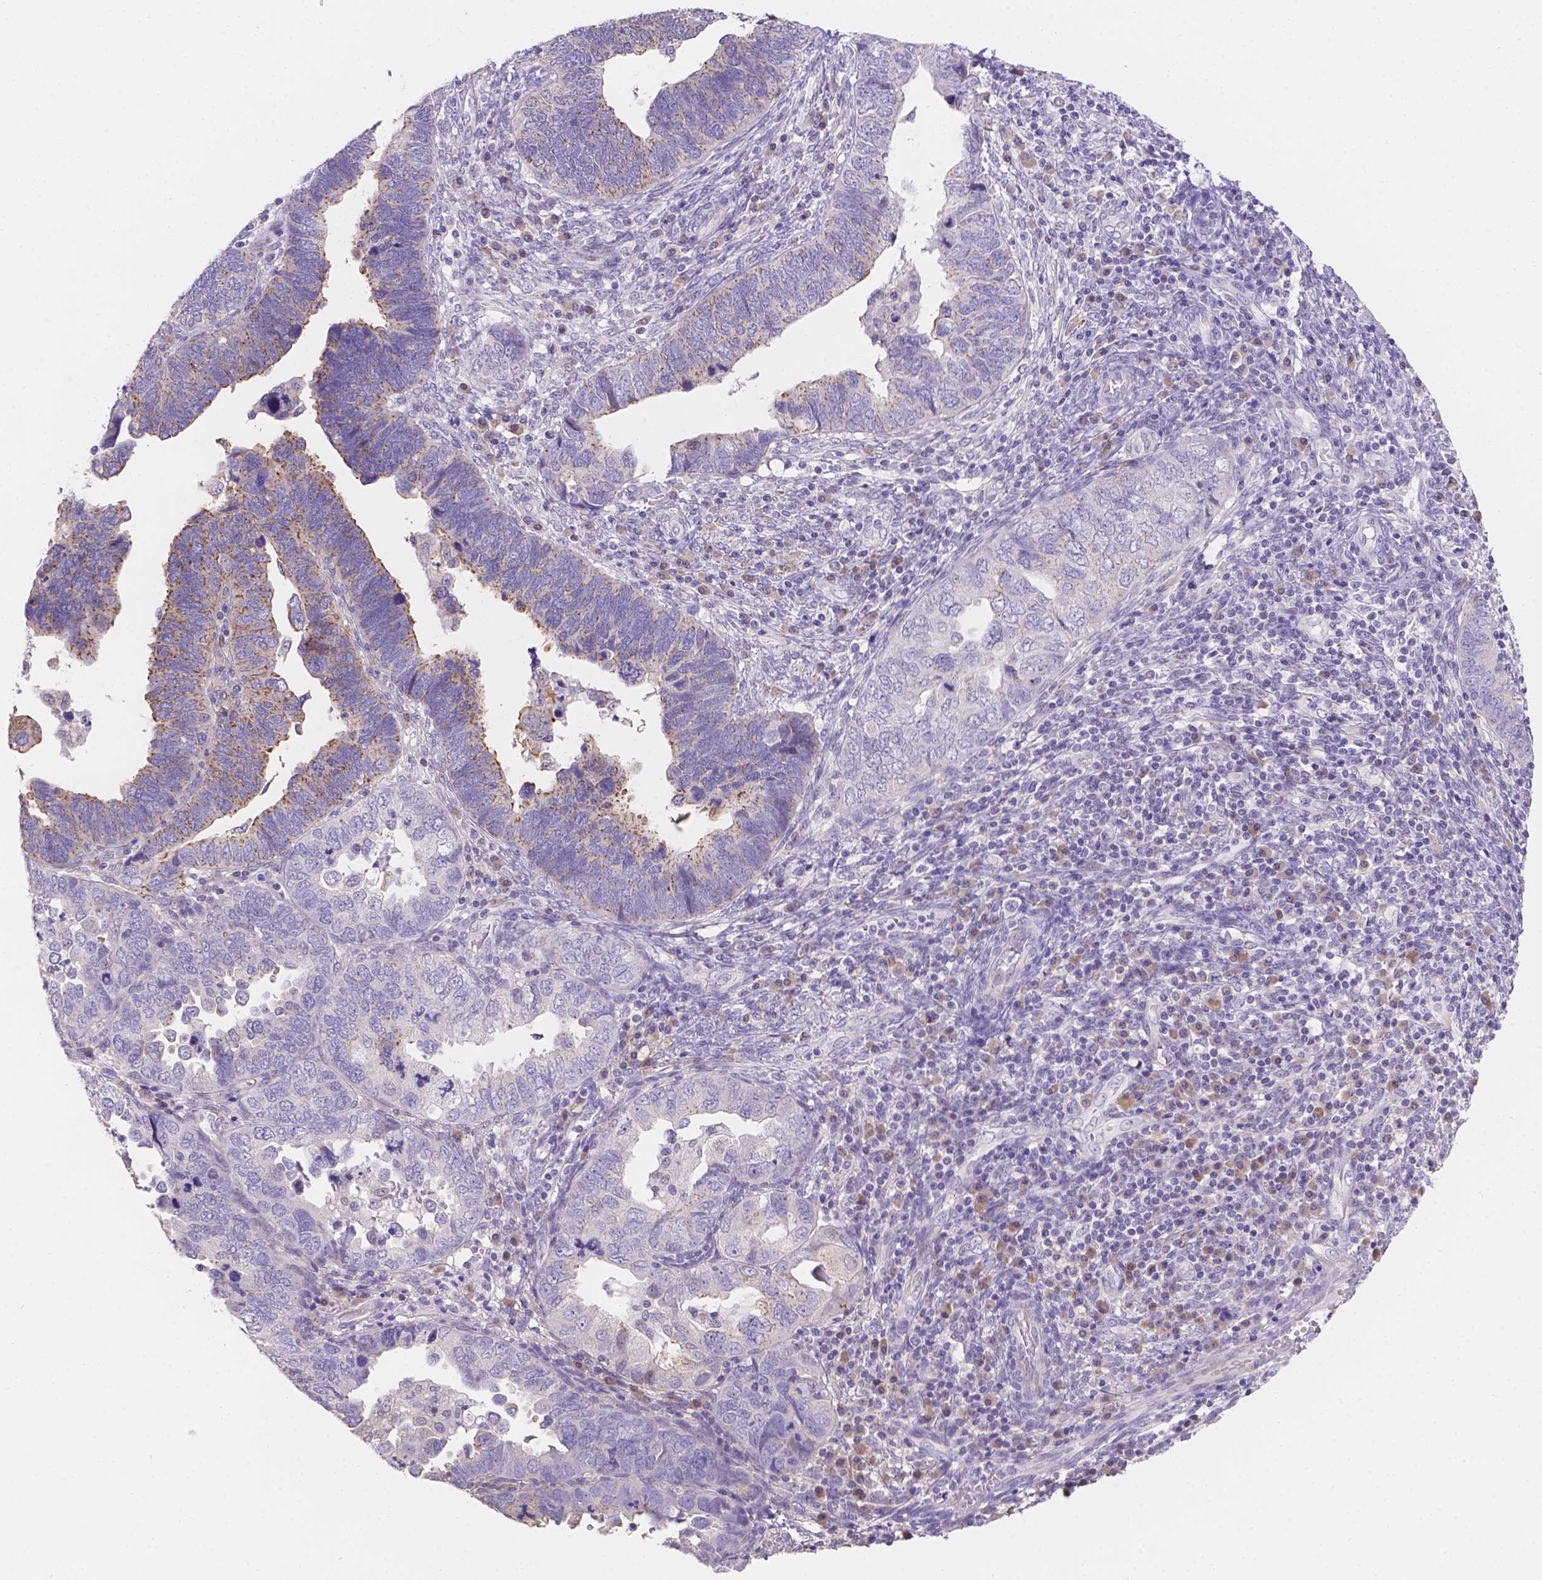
{"staining": {"intensity": "moderate", "quantity": "<25%", "location": "cytoplasmic/membranous"}, "tissue": "endometrial cancer", "cell_type": "Tumor cells", "image_type": "cancer", "snomed": [{"axis": "morphology", "description": "Adenocarcinoma, NOS"}, {"axis": "topography", "description": "Endometrium"}], "caption": "Protein expression analysis of endometrial adenocarcinoma demonstrates moderate cytoplasmic/membranous expression in approximately <25% of tumor cells.", "gene": "CD96", "patient": {"sex": "female", "age": 79}}